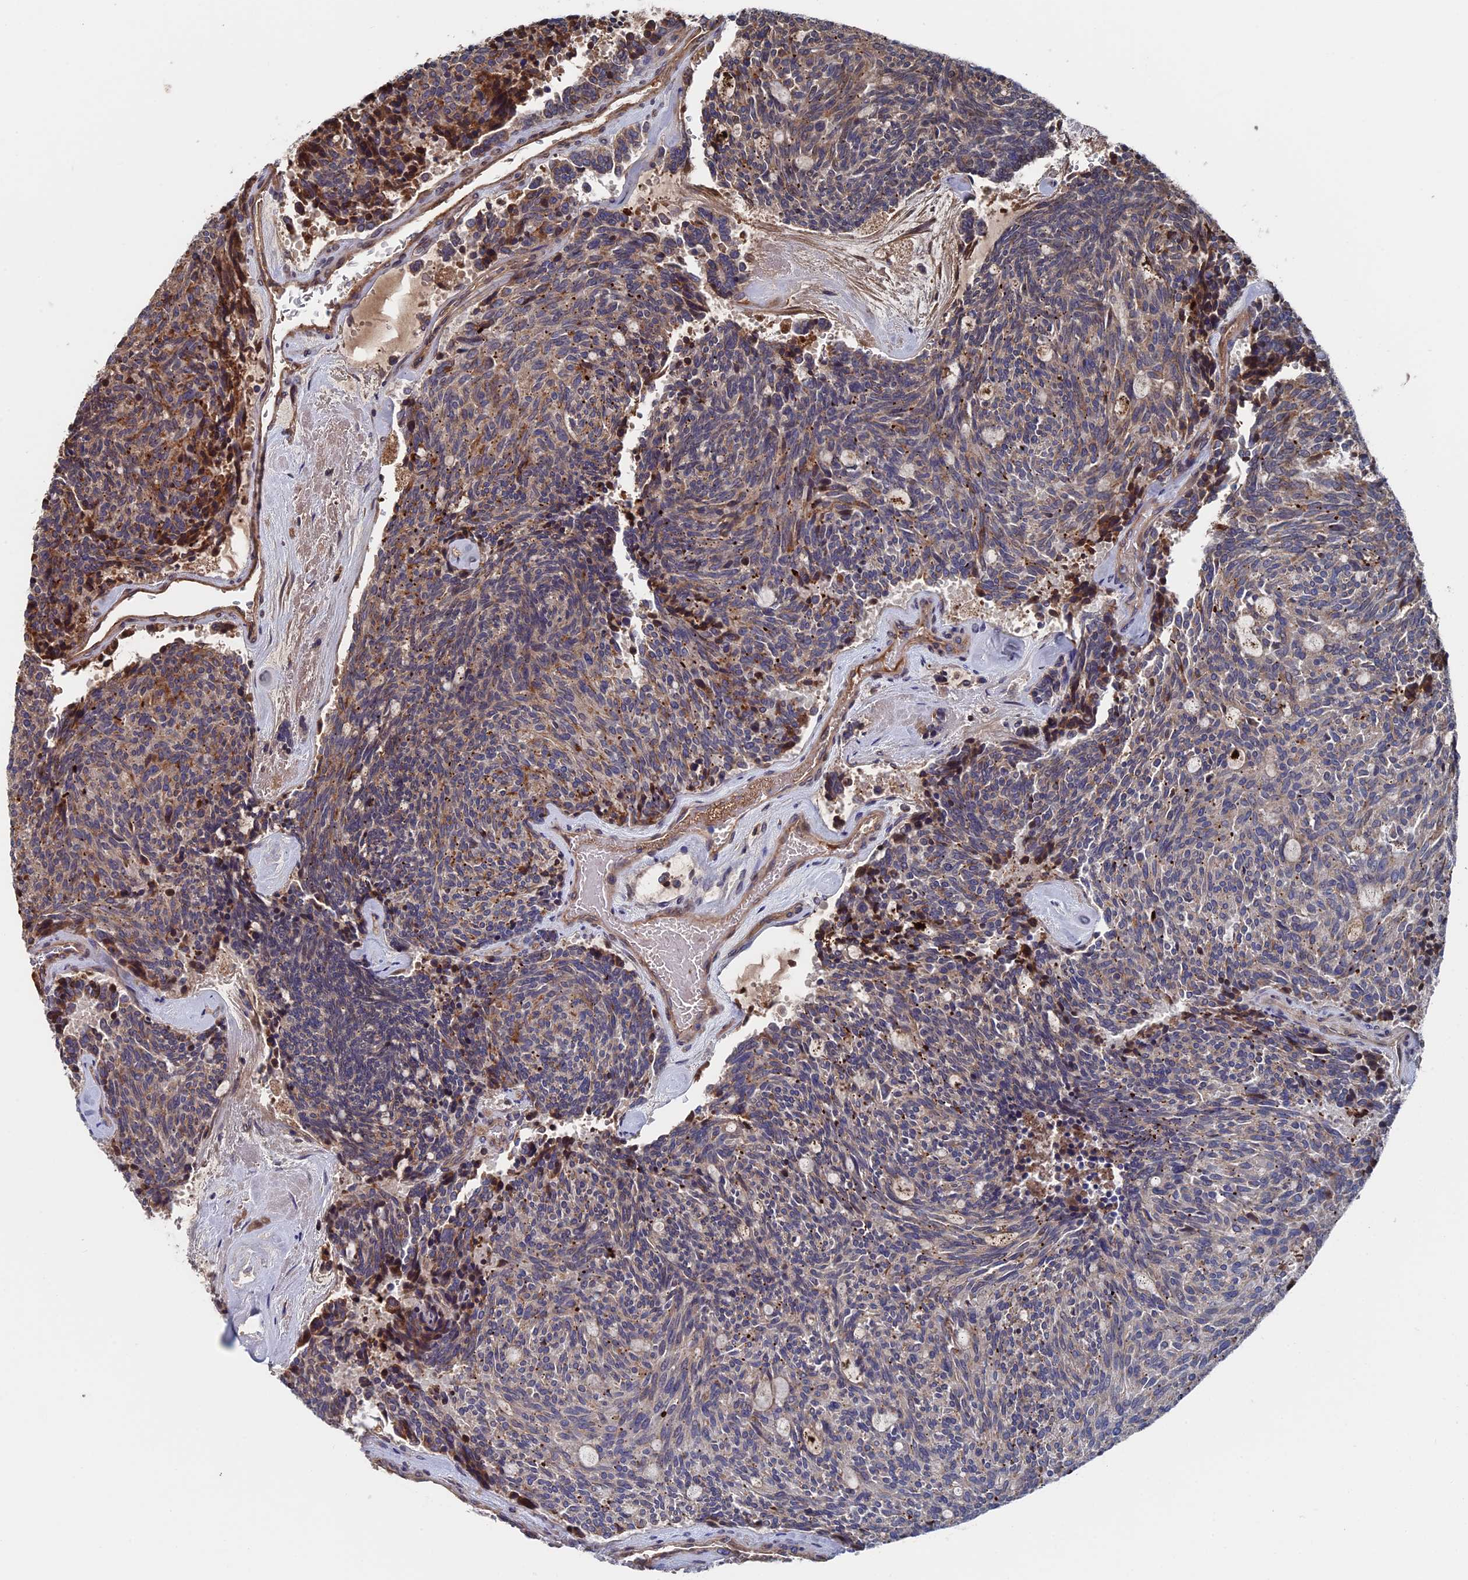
{"staining": {"intensity": "weak", "quantity": ">75%", "location": "cytoplasmic/membranous"}, "tissue": "carcinoid", "cell_type": "Tumor cells", "image_type": "cancer", "snomed": [{"axis": "morphology", "description": "Carcinoid, malignant, NOS"}, {"axis": "topography", "description": "Pancreas"}], "caption": "A photomicrograph showing weak cytoplasmic/membranous staining in about >75% of tumor cells in carcinoid (malignant), as visualized by brown immunohistochemical staining.", "gene": "RPUSD1", "patient": {"sex": "female", "age": 54}}